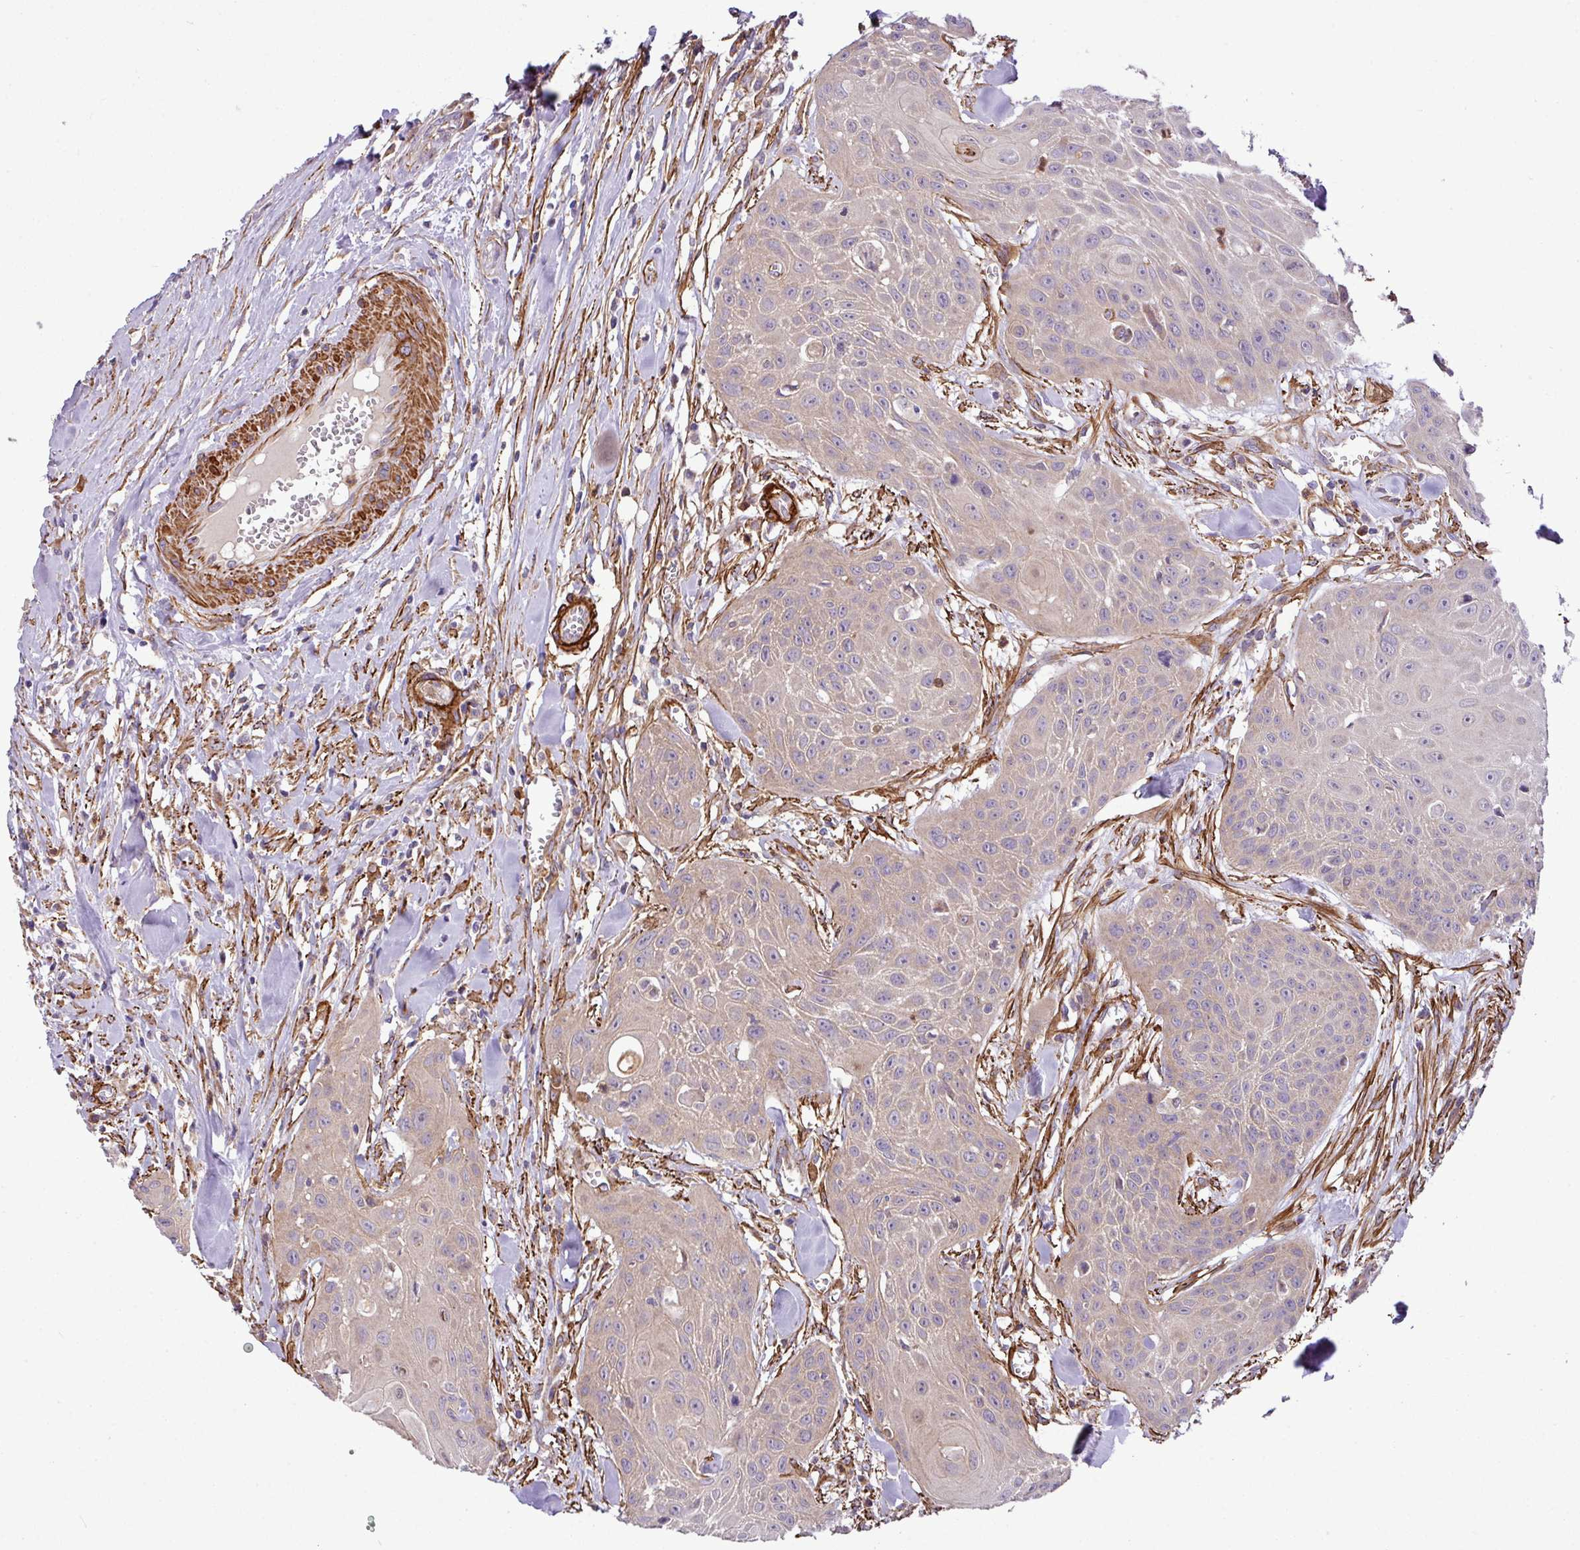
{"staining": {"intensity": "weak", "quantity": "25%-75%", "location": "cytoplasmic/membranous"}, "tissue": "head and neck cancer", "cell_type": "Tumor cells", "image_type": "cancer", "snomed": [{"axis": "morphology", "description": "Squamous cell carcinoma, NOS"}, {"axis": "topography", "description": "Lymph node"}, {"axis": "topography", "description": "Salivary gland"}, {"axis": "topography", "description": "Head-Neck"}], "caption": "Immunohistochemical staining of human head and neck cancer exhibits weak cytoplasmic/membranous protein expression in approximately 25%-75% of tumor cells.", "gene": "FAM47E", "patient": {"sex": "female", "age": 74}}